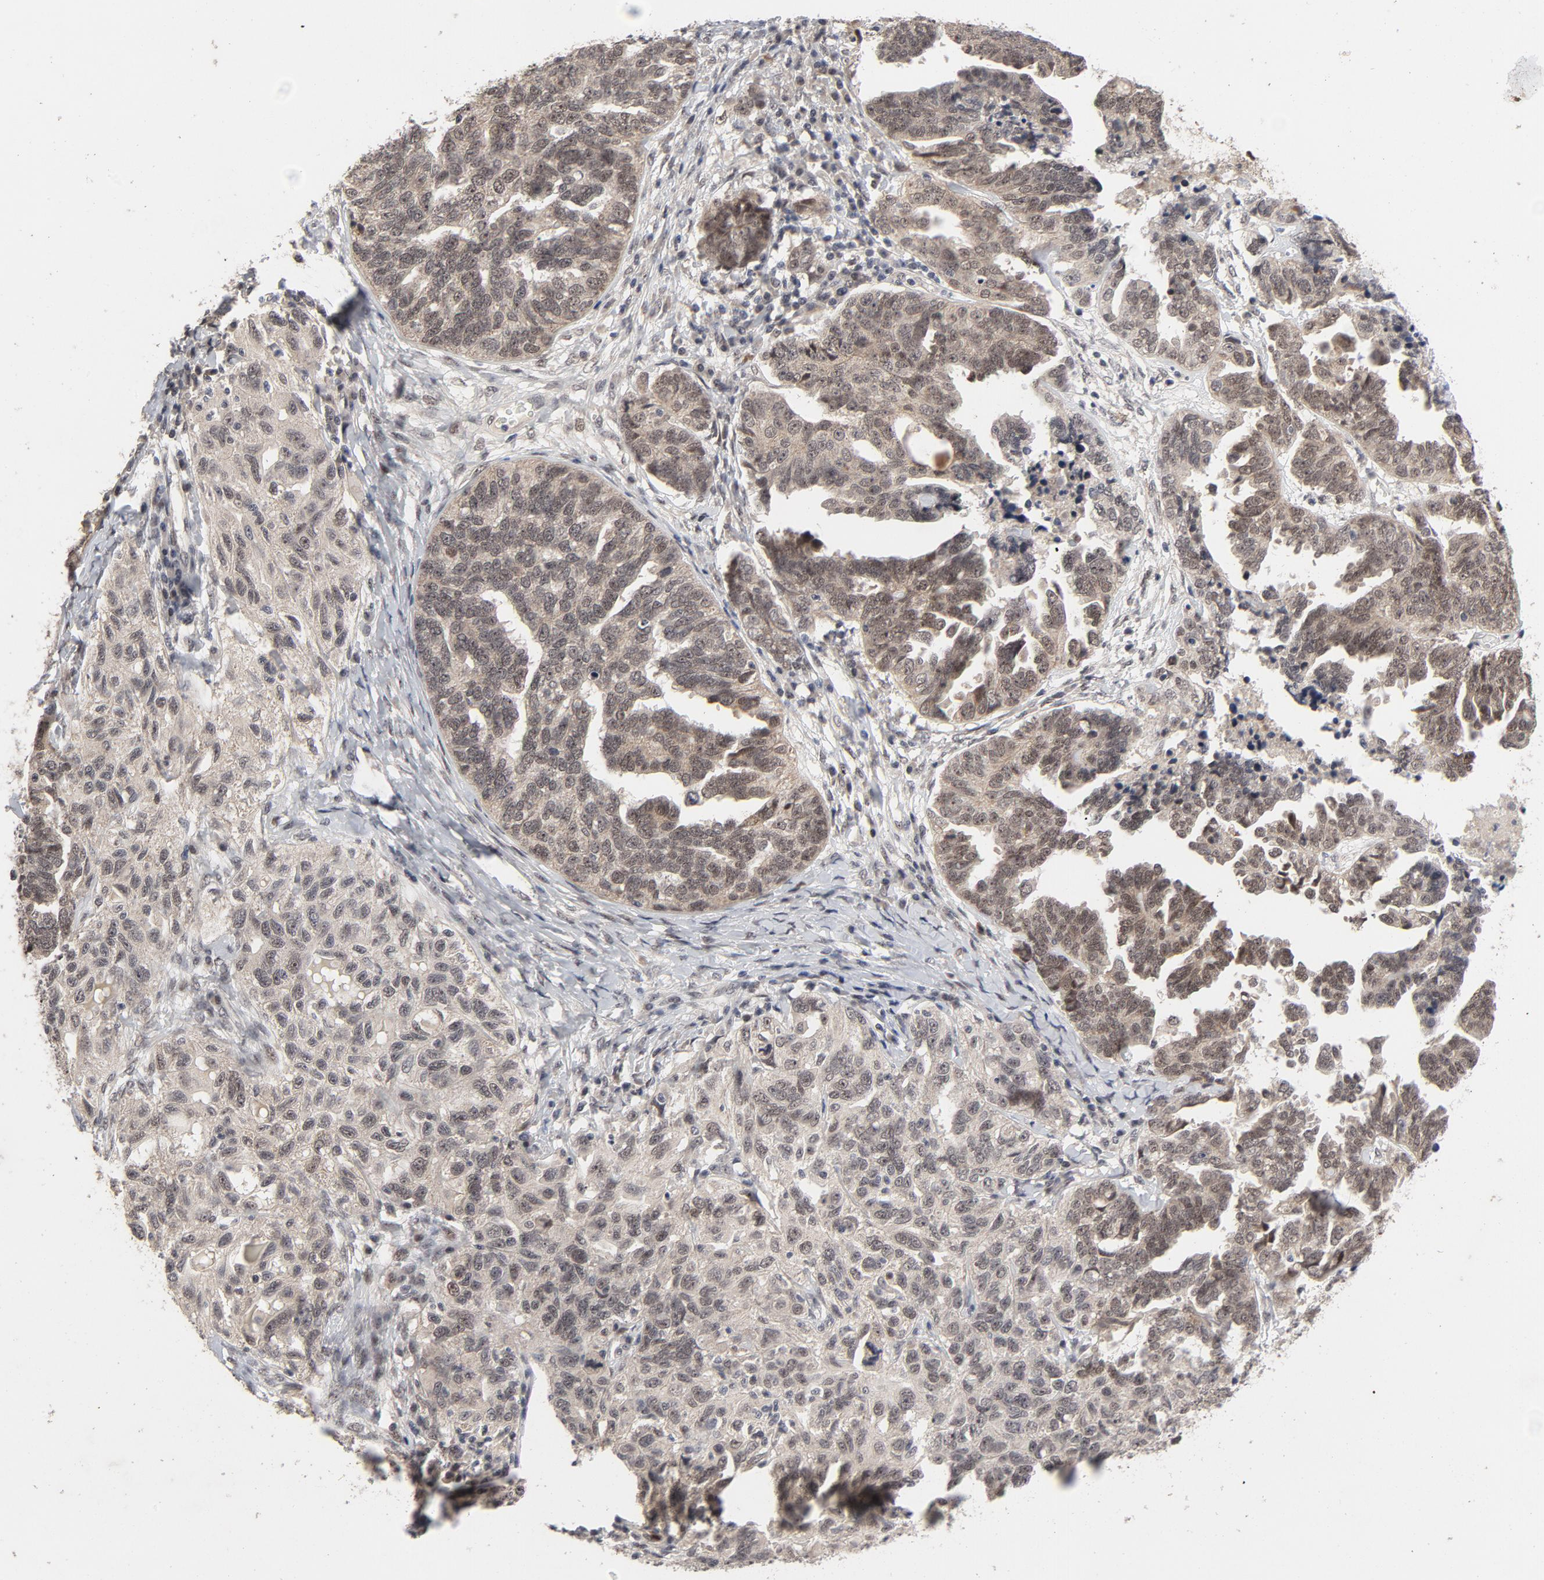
{"staining": {"intensity": "moderate", "quantity": ">75%", "location": "nuclear"}, "tissue": "ovarian cancer", "cell_type": "Tumor cells", "image_type": "cancer", "snomed": [{"axis": "morphology", "description": "Cystadenocarcinoma, serous, NOS"}, {"axis": "topography", "description": "Ovary"}], "caption": "Immunohistochemical staining of ovarian cancer demonstrates moderate nuclear protein expression in about >75% of tumor cells. (brown staining indicates protein expression, while blue staining denotes nuclei).", "gene": "ZKSCAN8", "patient": {"sex": "female", "age": 82}}